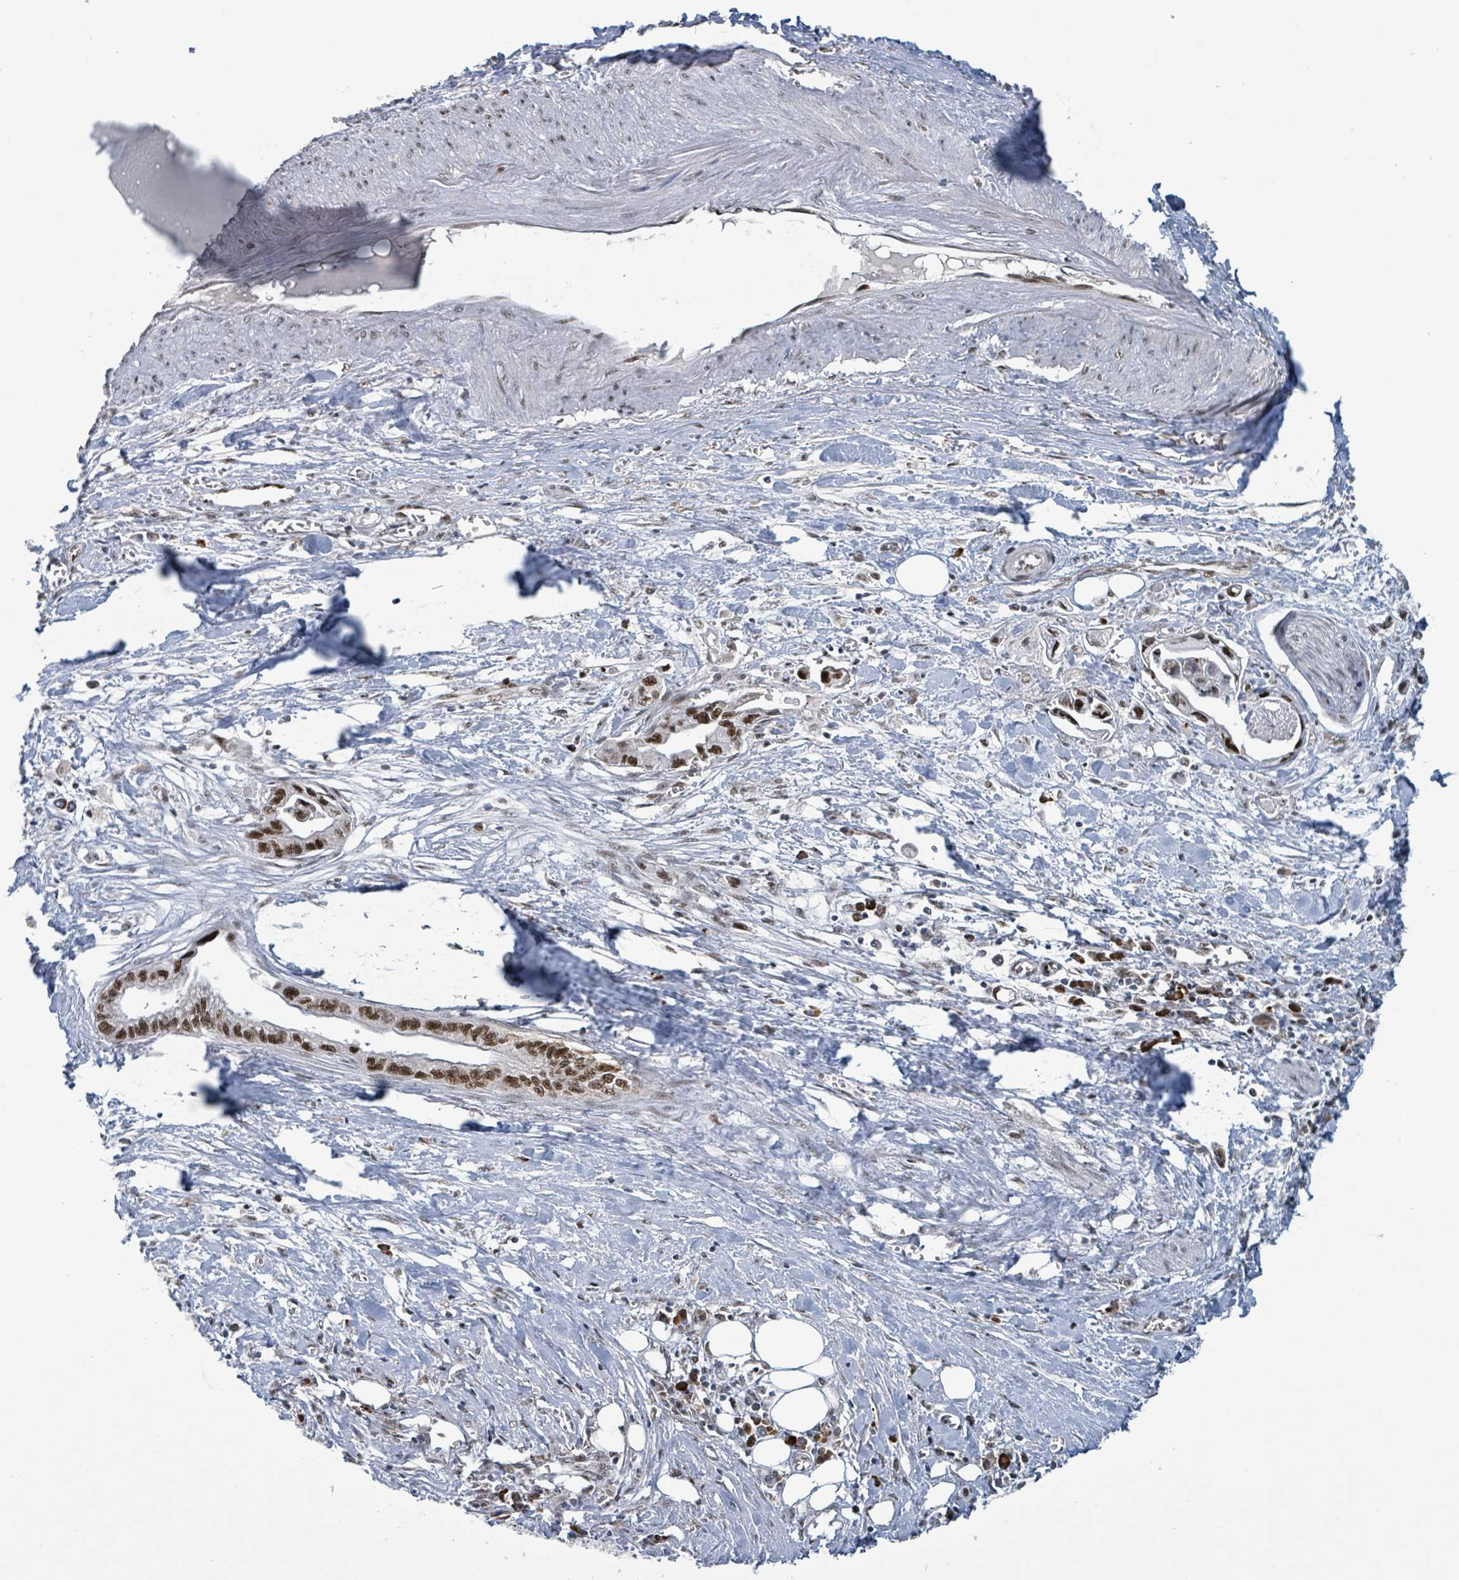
{"staining": {"intensity": "strong", "quantity": ">75%", "location": "nuclear"}, "tissue": "pancreatic cancer", "cell_type": "Tumor cells", "image_type": "cancer", "snomed": [{"axis": "morphology", "description": "Adenocarcinoma, NOS"}, {"axis": "topography", "description": "Pancreas"}], "caption": "Adenocarcinoma (pancreatic) tissue displays strong nuclear expression in approximately >75% of tumor cells, visualized by immunohistochemistry. (DAB (3,3'-diaminobenzidine) IHC, brown staining for protein, blue staining for nuclei).", "gene": "KLF3", "patient": {"sex": "male", "age": 61}}